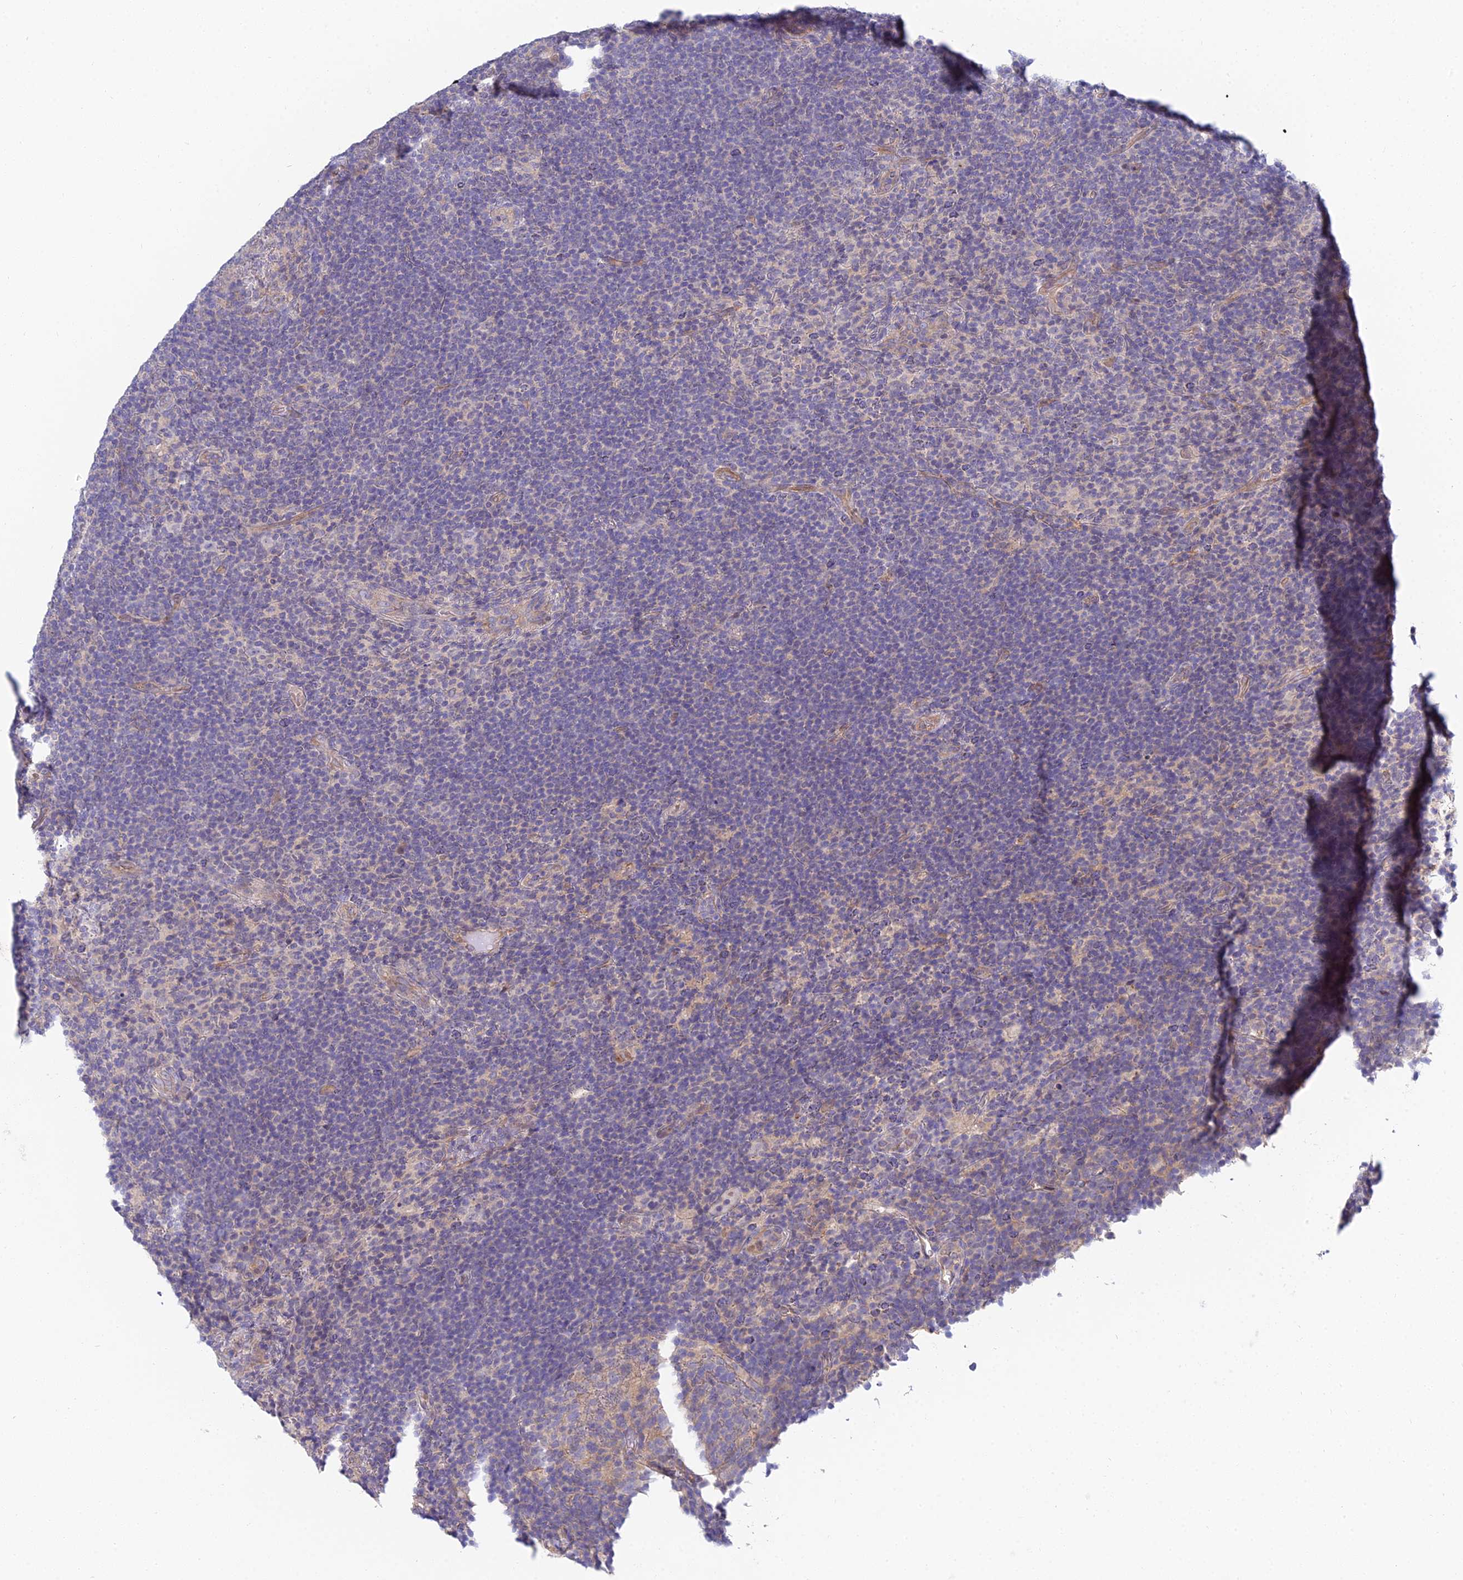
{"staining": {"intensity": "negative", "quantity": "none", "location": "none"}, "tissue": "lymphoma", "cell_type": "Tumor cells", "image_type": "cancer", "snomed": [{"axis": "morphology", "description": "Hodgkin's disease, NOS"}, {"axis": "topography", "description": "Lymph node"}], "caption": "IHC micrograph of lymphoma stained for a protein (brown), which exhibits no expression in tumor cells. (DAB (3,3'-diaminobenzidine) immunohistochemistry visualized using brightfield microscopy, high magnification).", "gene": "METTL26", "patient": {"sex": "female", "age": 57}}